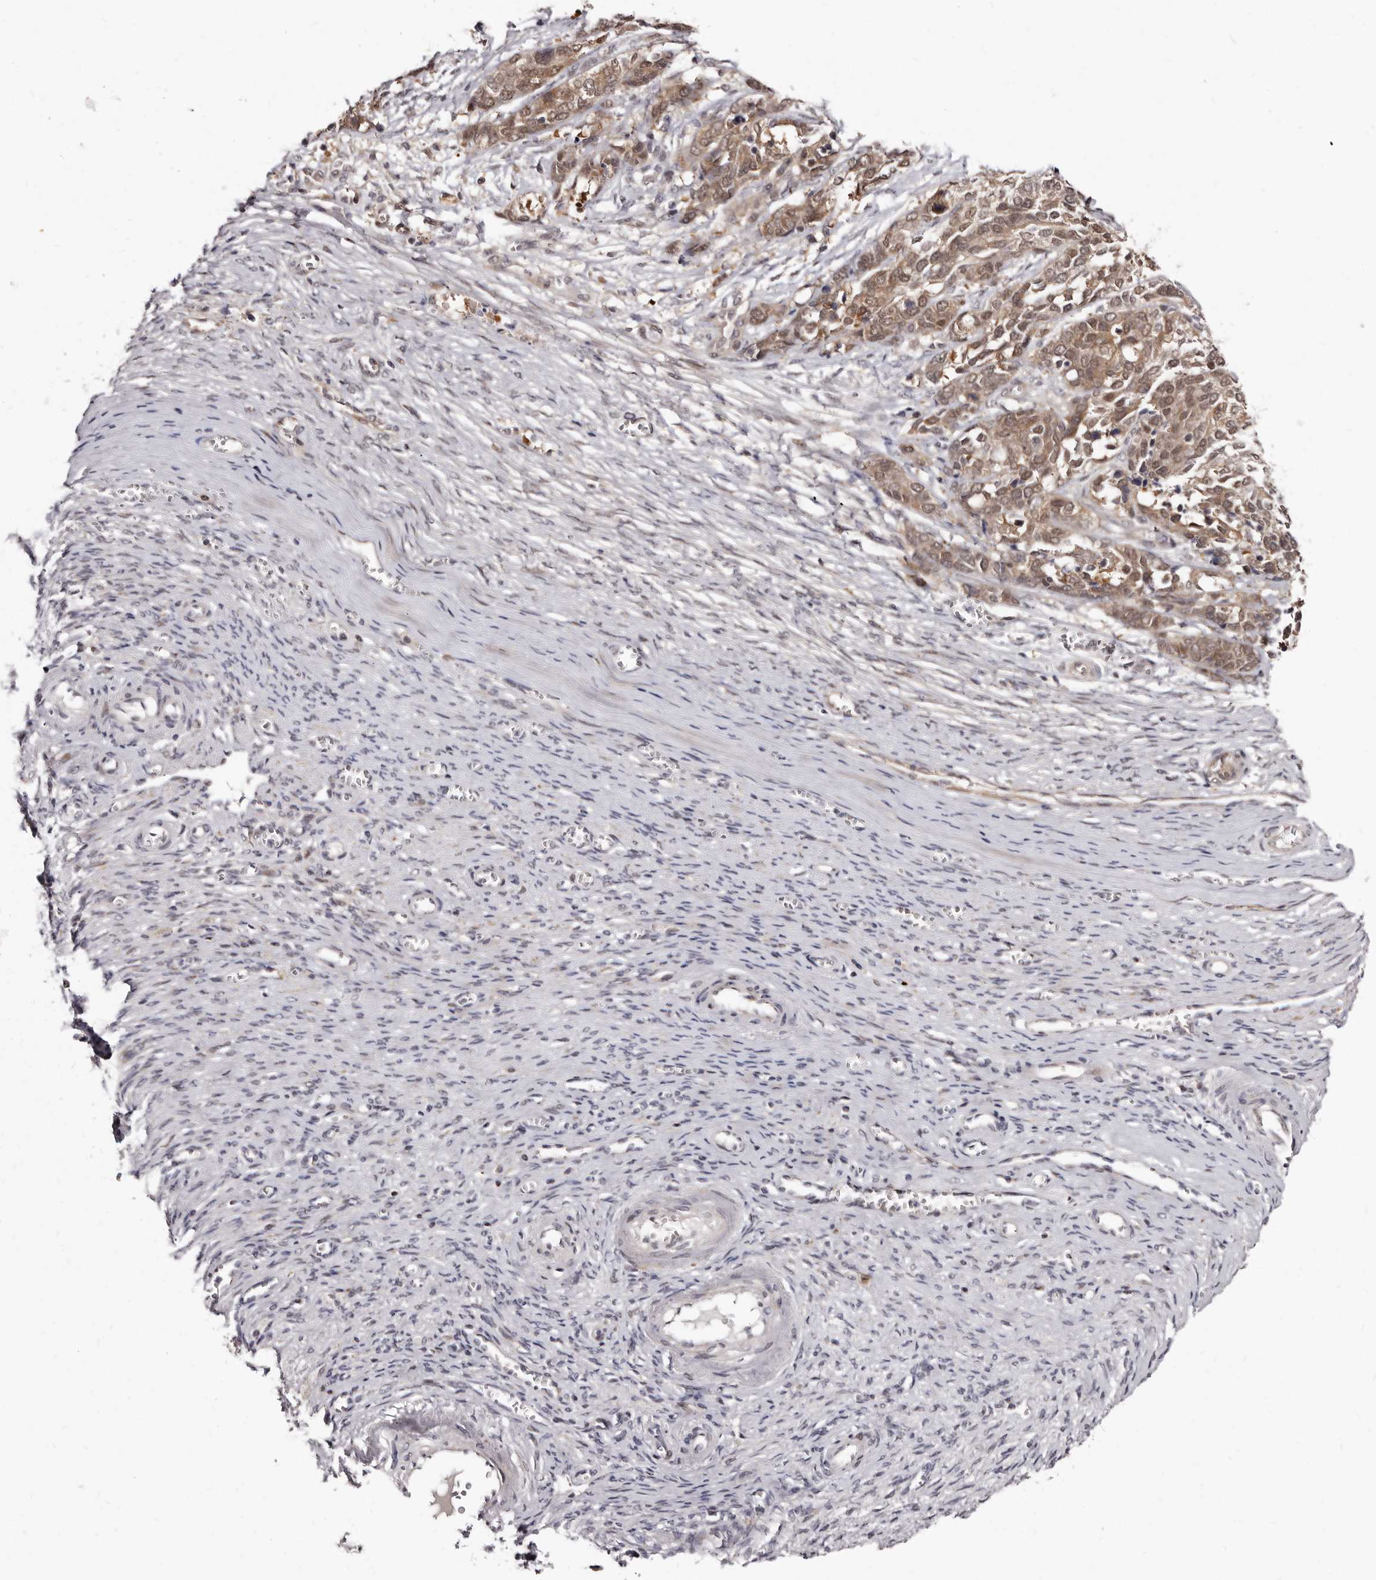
{"staining": {"intensity": "moderate", "quantity": ">75%", "location": "cytoplasmic/membranous,nuclear"}, "tissue": "ovarian cancer", "cell_type": "Tumor cells", "image_type": "cancer", "snomed": [{"axis": "morphology", "description": "Cystadenocarcinoma, serous, NOS"}, {"axis": "topography", "description": "Ovary"}], "caption": "Human ovarian cancer (serous cystadenocarcinoma) stained for a protein (brown) exhibits moderate cytoplasmic/membranous and nuclear positive expression in about >75% of tumor cells.", "gene": "PHF20L1", "patient": {"sex": "female", "age": 44}}